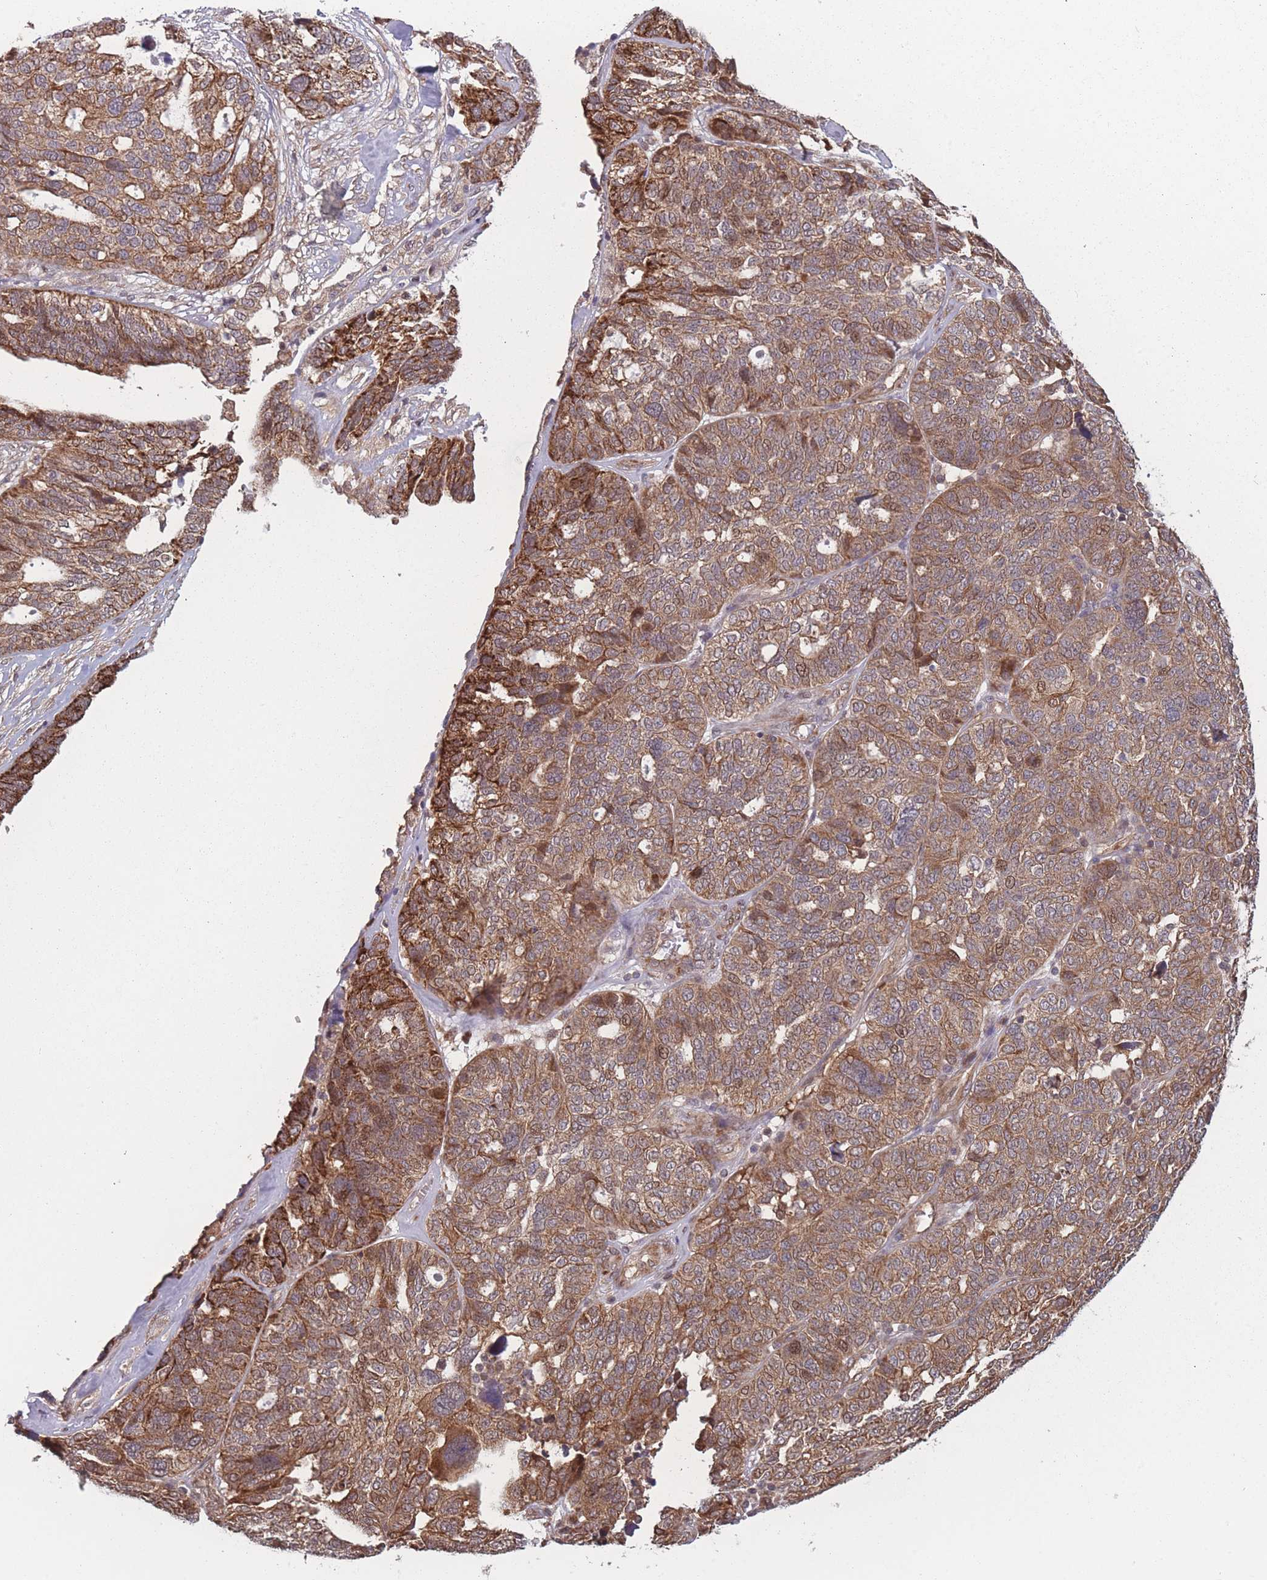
{"staining": {"intensity": "strong", "quantity": ">75%", "location": "cytoplasmic/membranous"}, "tissue": "ovarian cancer", "cell_type": "Tumor cells", "image_type": "cancer", "snomed": [{"axis": "morphology", "description": "Cystadenocarcinoma, serous, NOS"}, {"axis": "topography", "description": "Ovary"}], "caption": "A high amount of strong cytoplasmic/membranous staining is present in approximately >75% of tumor cells in serous cystadenocarcinoma (ovarian) tissue. (DAB IHC with brightfield microscopy, high magnification).", "gene": "RPS18", "patient": {"sex": "female", "age": 59}}